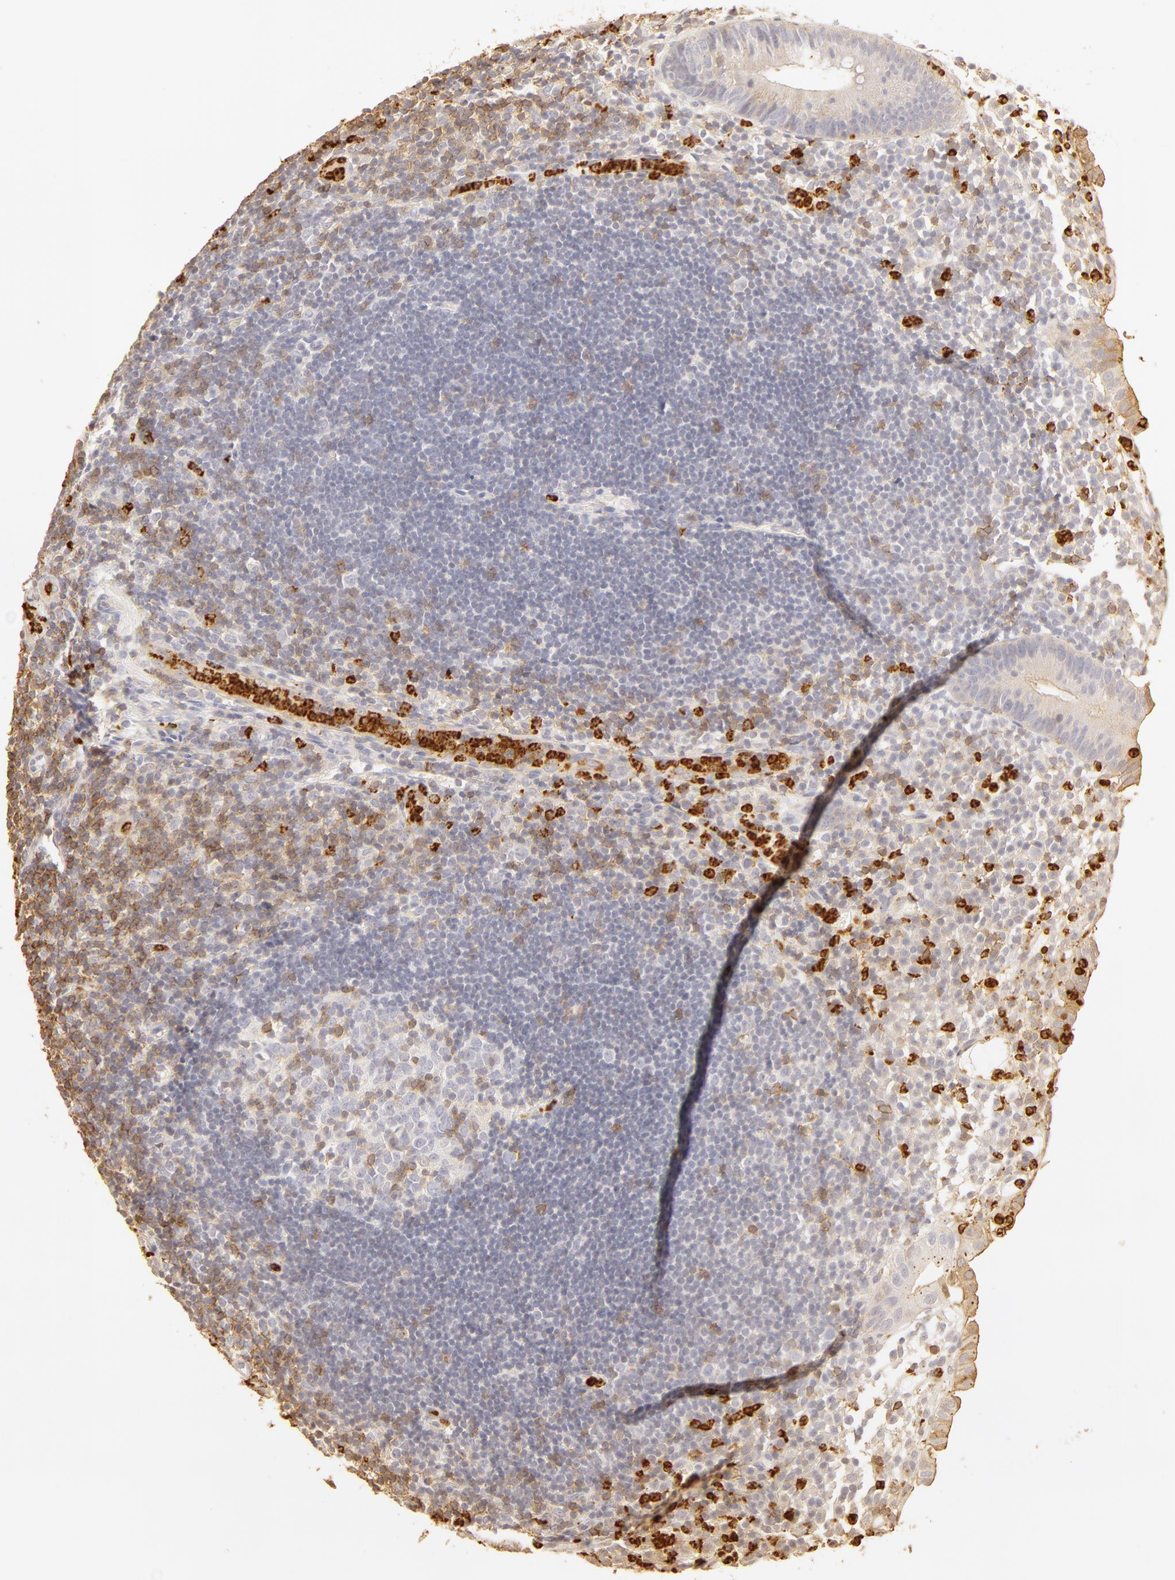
{"staining": {"intensity": "negative", "quantity": "none", "location": "none"}, "tissue": "appendix", "cell_type": "Glandular cells", "image_type": "normal", "snomed": [{"axis": "morphology", "description": "Normal tissue, NOS"}, {"axis": "topography", "description": "Appendix"}], "caption": "Immunohistochemical staining of normal human appendix demonstrates no significant expression in glandular cells. (Stains: DAB IHC with hematoxylin counter stain, Microscopy: brightfield microscopy at high magnification).", "gene": "C1R", "patient": {"sex": "male", "age": 25}}